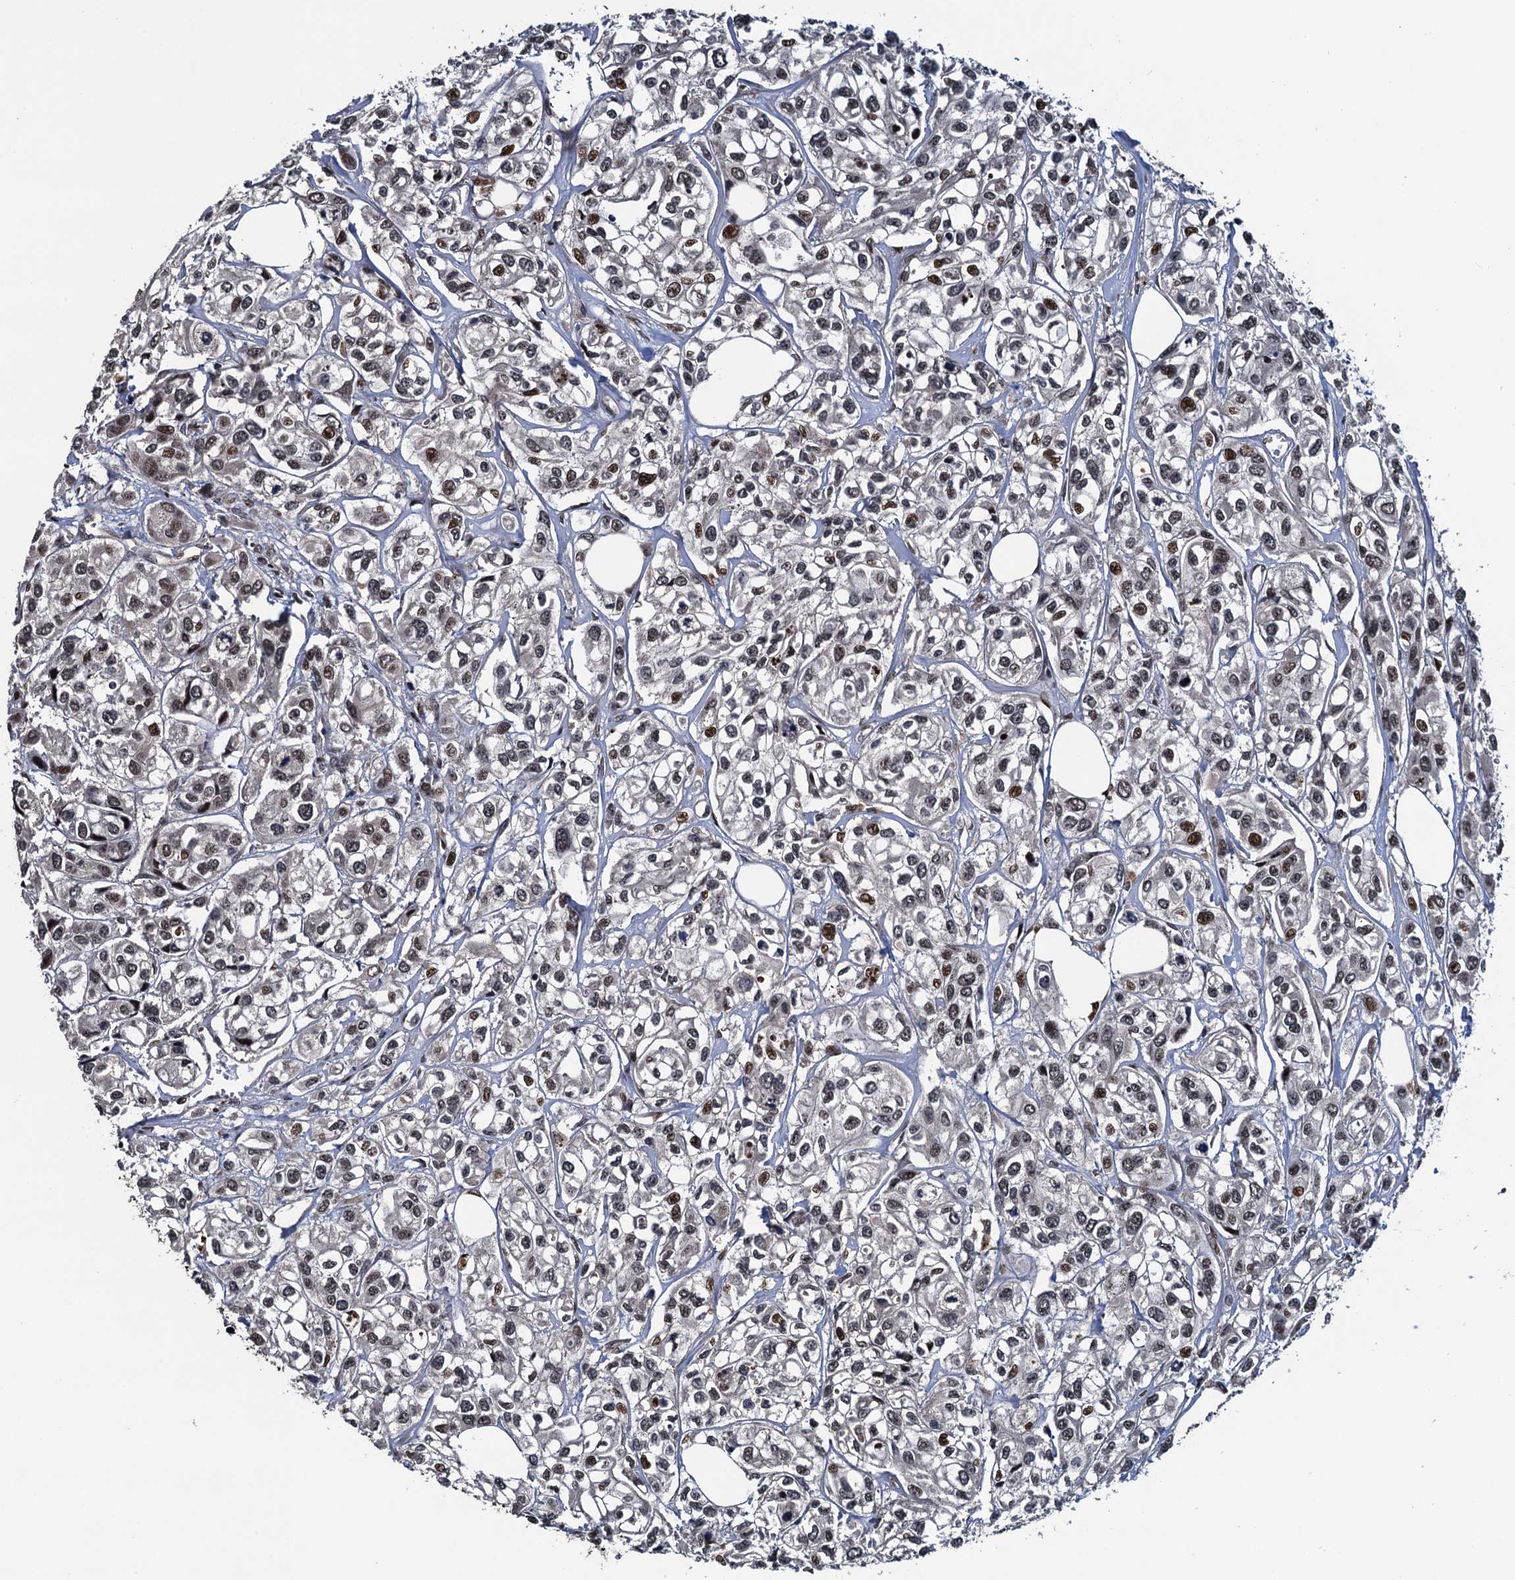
{"staining": {"intensity": "moderate", "quantity": "25%-75%", "location": "nuclear"}, "tissue": "urothelial cancer", "cell_type": "Tumor cells", "image_type": "cancer", "snomed": [{"axis": "morphology", "description": "Urothelial carcinoma, High grade"}, {"axis": "topography", "description": "Urinary bladder"}], "caption": "Immunohistochemical staining of urothelial cancer demonstrates moderate nuclear protein positivity in about 25%-75% of tumor cells.", "gene": "ATOSA", "patient": {"sex": "male", "age": 67}}